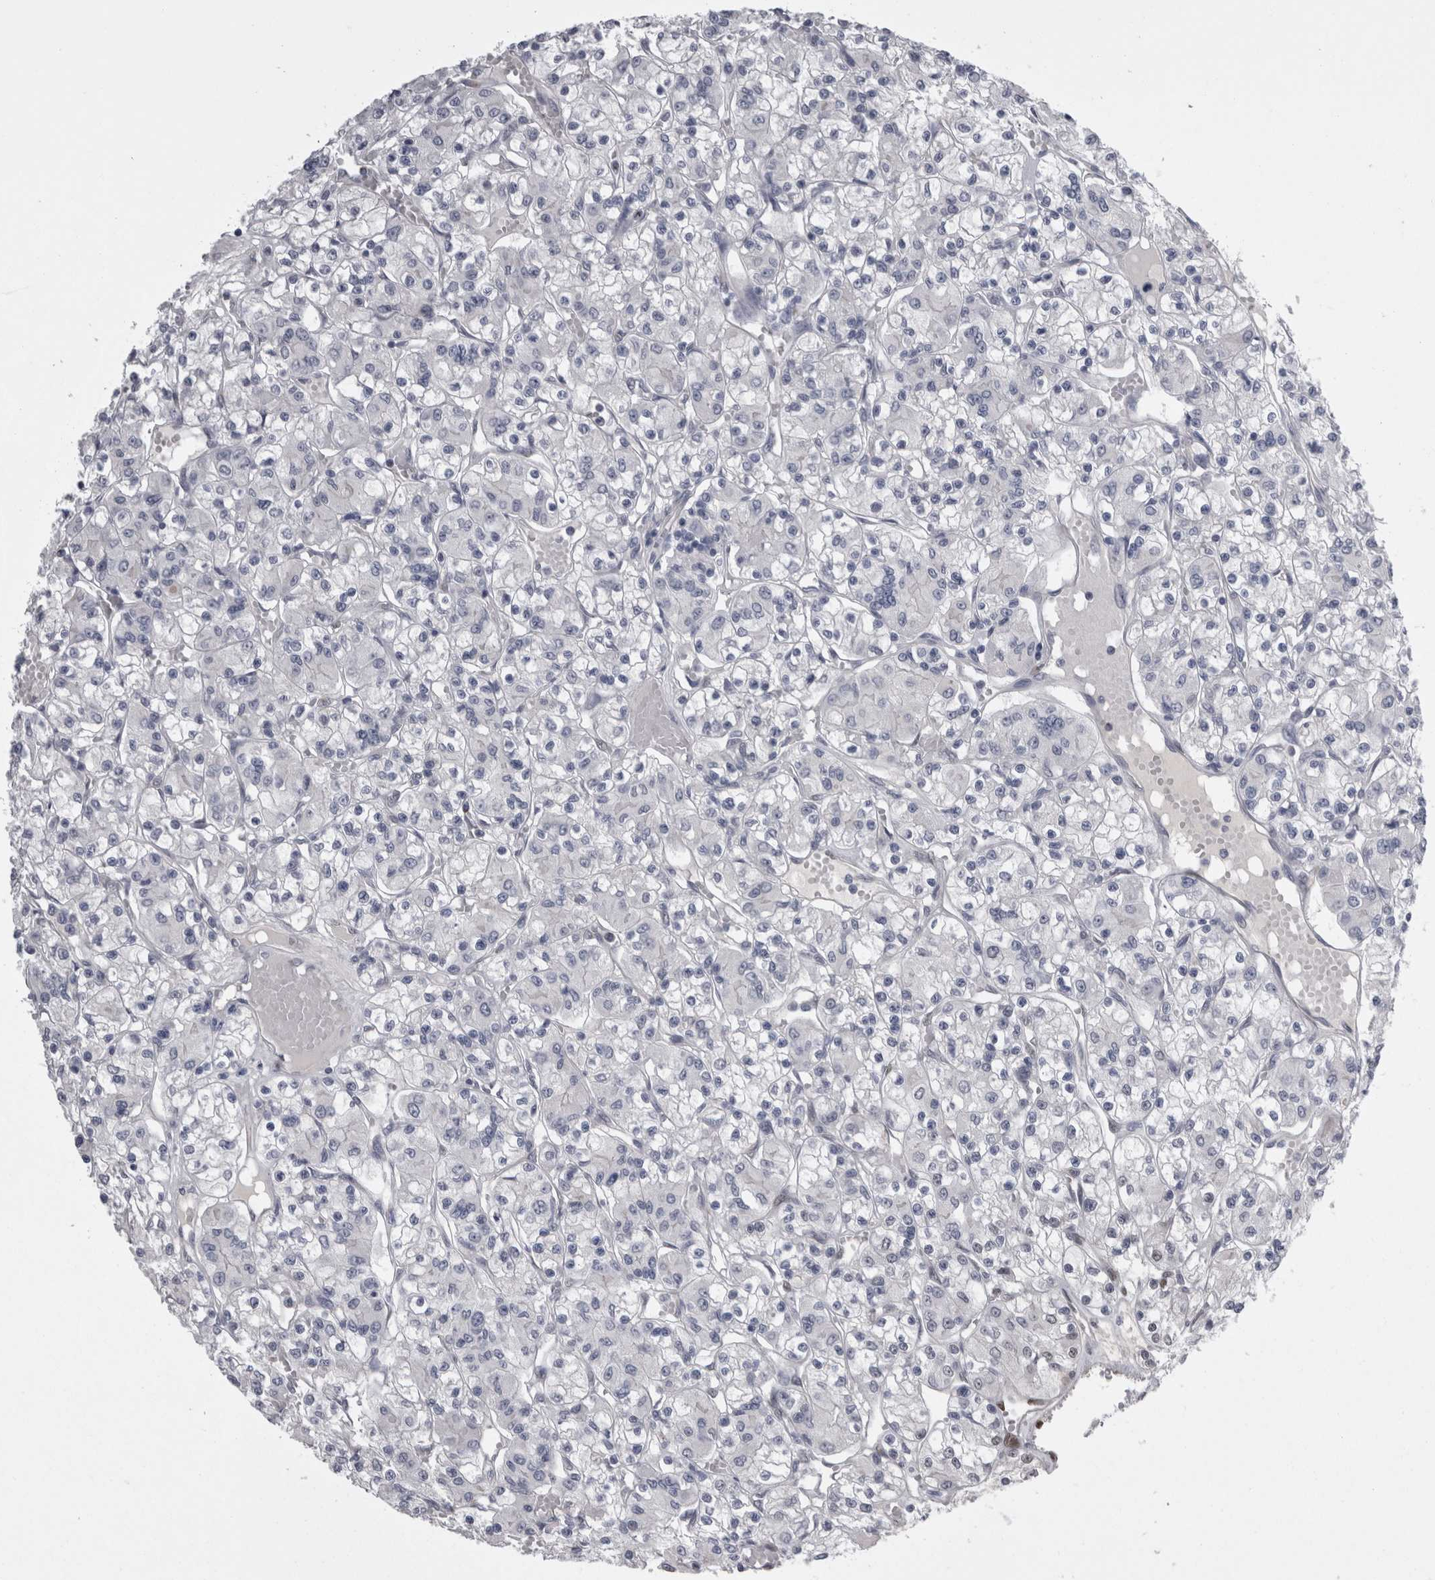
{"staining": {"intensity": "negative", "quantity": "none", "location": "none"}, "tissue": "renal cancer", "cell_type": "Tumor cells", "image_type": "cancer", "snomed": [{"axis": "morphology", "description": "Adenocarcinoma, NOS"}, {"axis": "topography", "description": "Kidney"}], "caption": "DAB (3,3'-diaminobenzidine) immunohistochemical staining of human renal adenocarcinoma shows no significant positivity in tumor cells.", "gene": "C1orf54", "patient": {"sex": "female", "age": 59}}